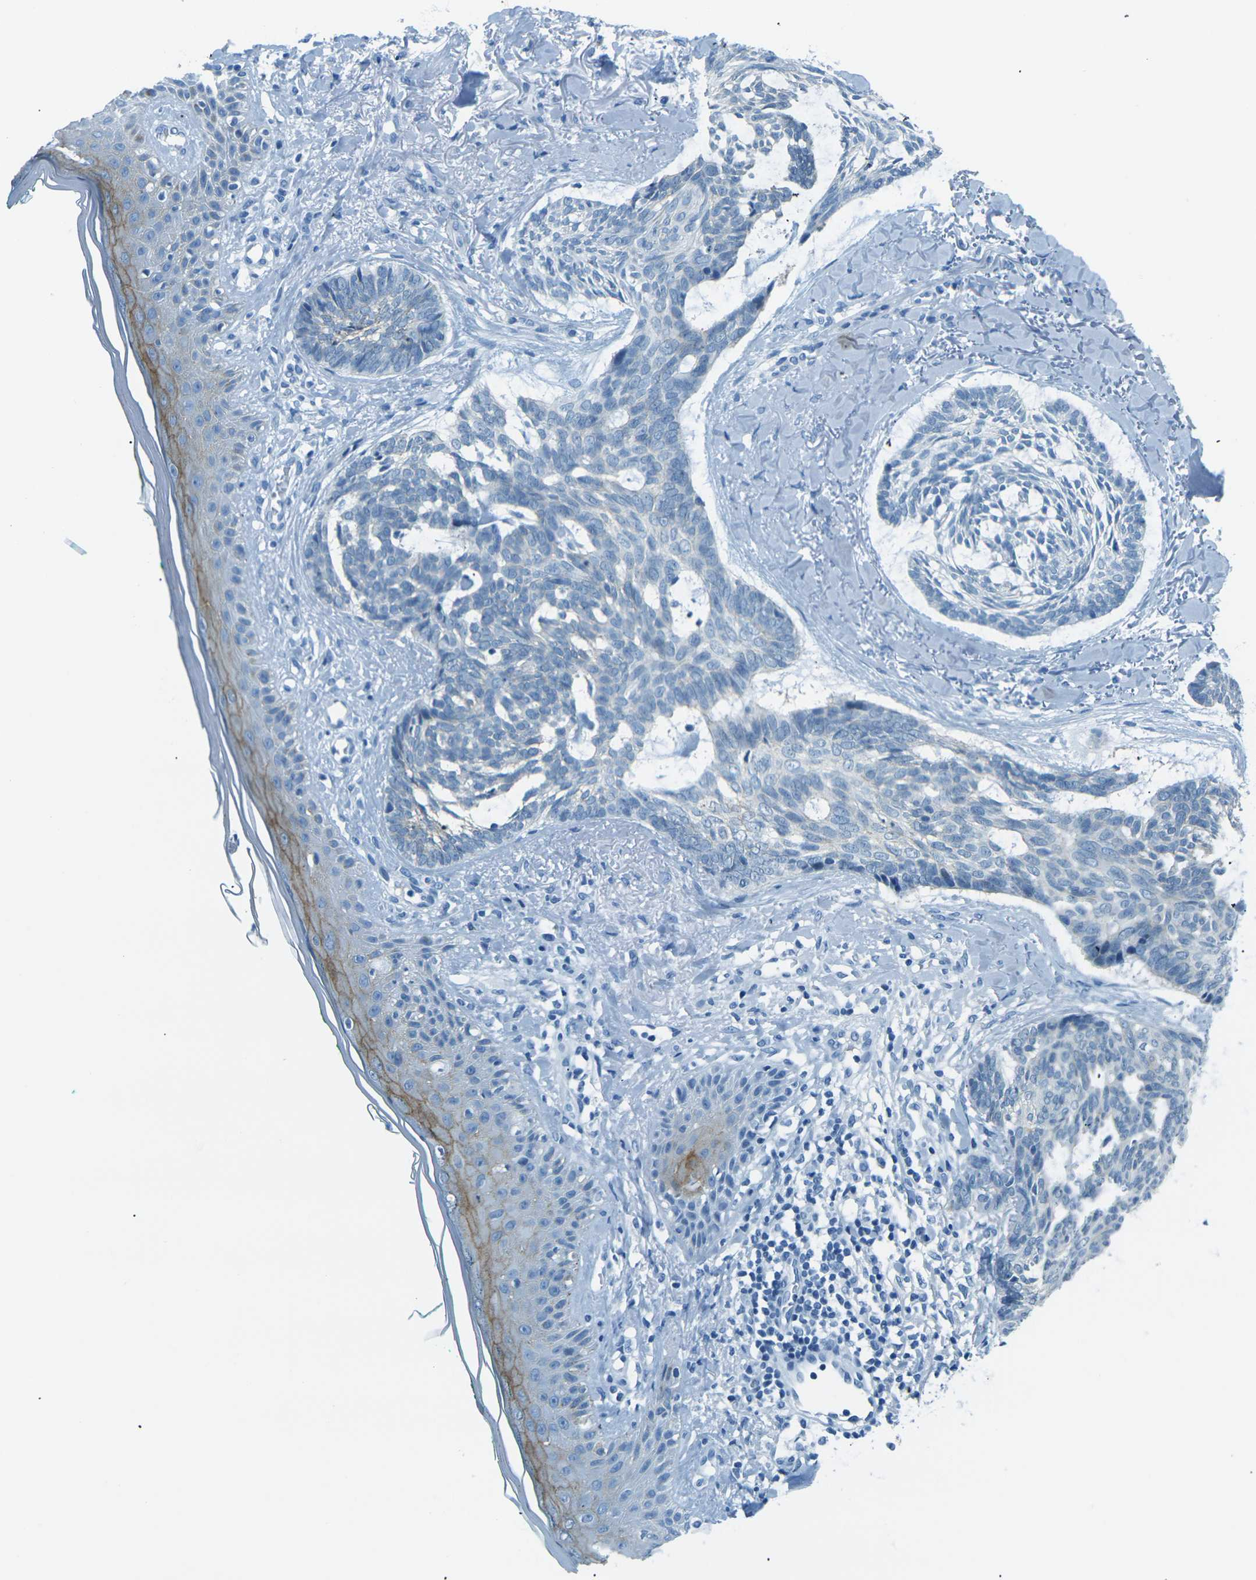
{"staining": {"intensity": "negative", "quantity": "none", "location": "none"}, "tissue": "skin cancer", "cell_type": "Tumor cells", "image_type": "cancer", "snomed": [{"axis": "morphology", "description": "Basal cell carcinoma"}, {"axis": "topography", "description": "Skin"}], "caption": "Skin cancer (basal cell carcinoma) was stained to show a protein in brown. There is no significant staining in tumor cells.", "gene": "OCLN", "patient": {"sex": "male", "age": 43}}